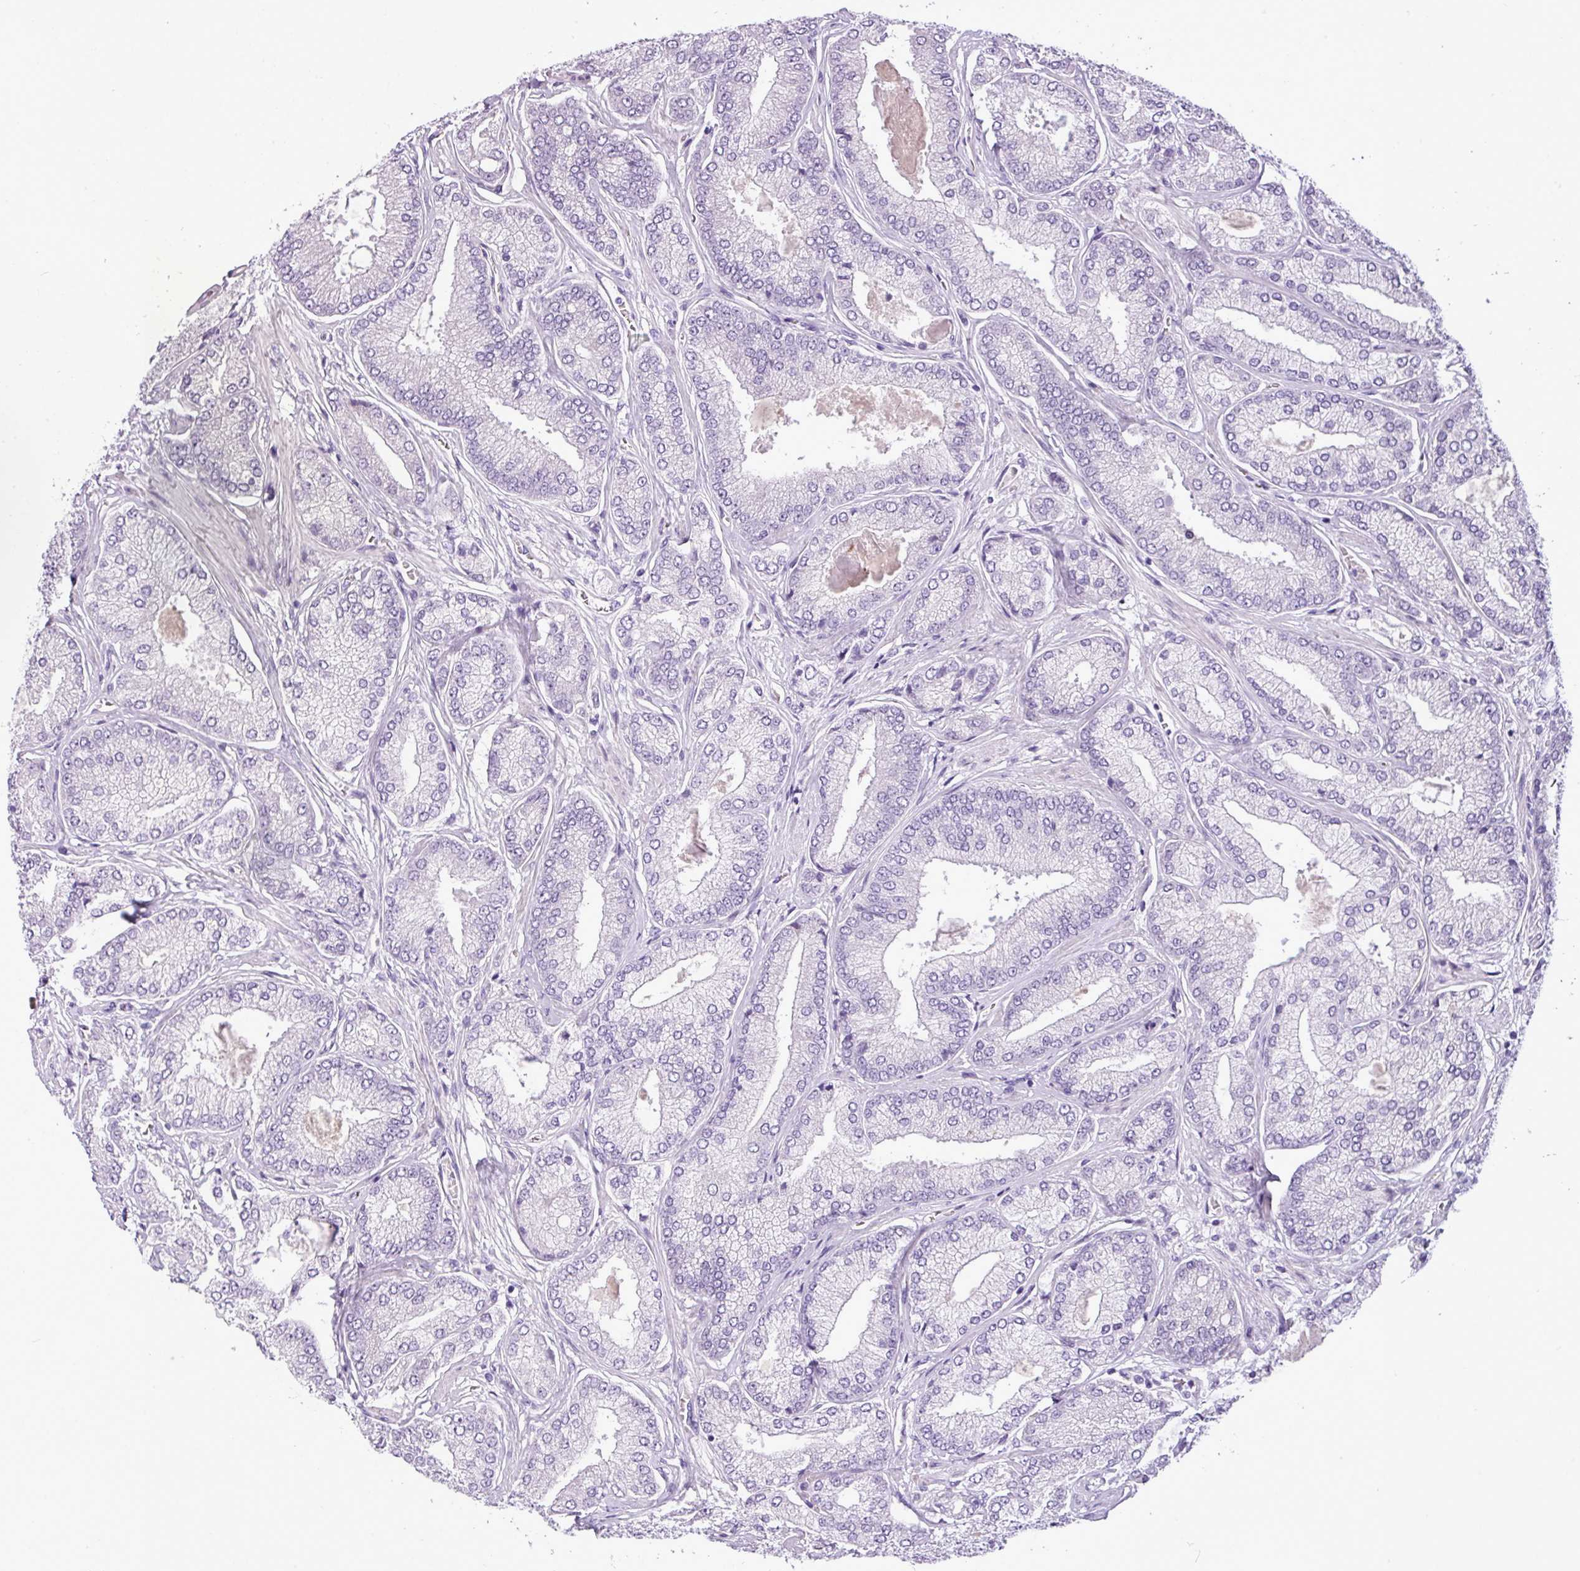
{"staining": {"intensity": "negative", "quantity": "none", "location": "none"}, "tissue": "prostate cancer", "cell_type": "Tumor cells", "image_type": "cancer", "snomed": [{"axis": "morphology", "description": "Adenocarcinoma, High grade"}, {"axis": "topography", "description": "Prostate"}], "caption": "A histopathology image of human prostate high-grade adenocarcinoma is negative for staining in tumor cells.", "gene": "FAM43A", "patient": {"sex": "male", "age": 68}}